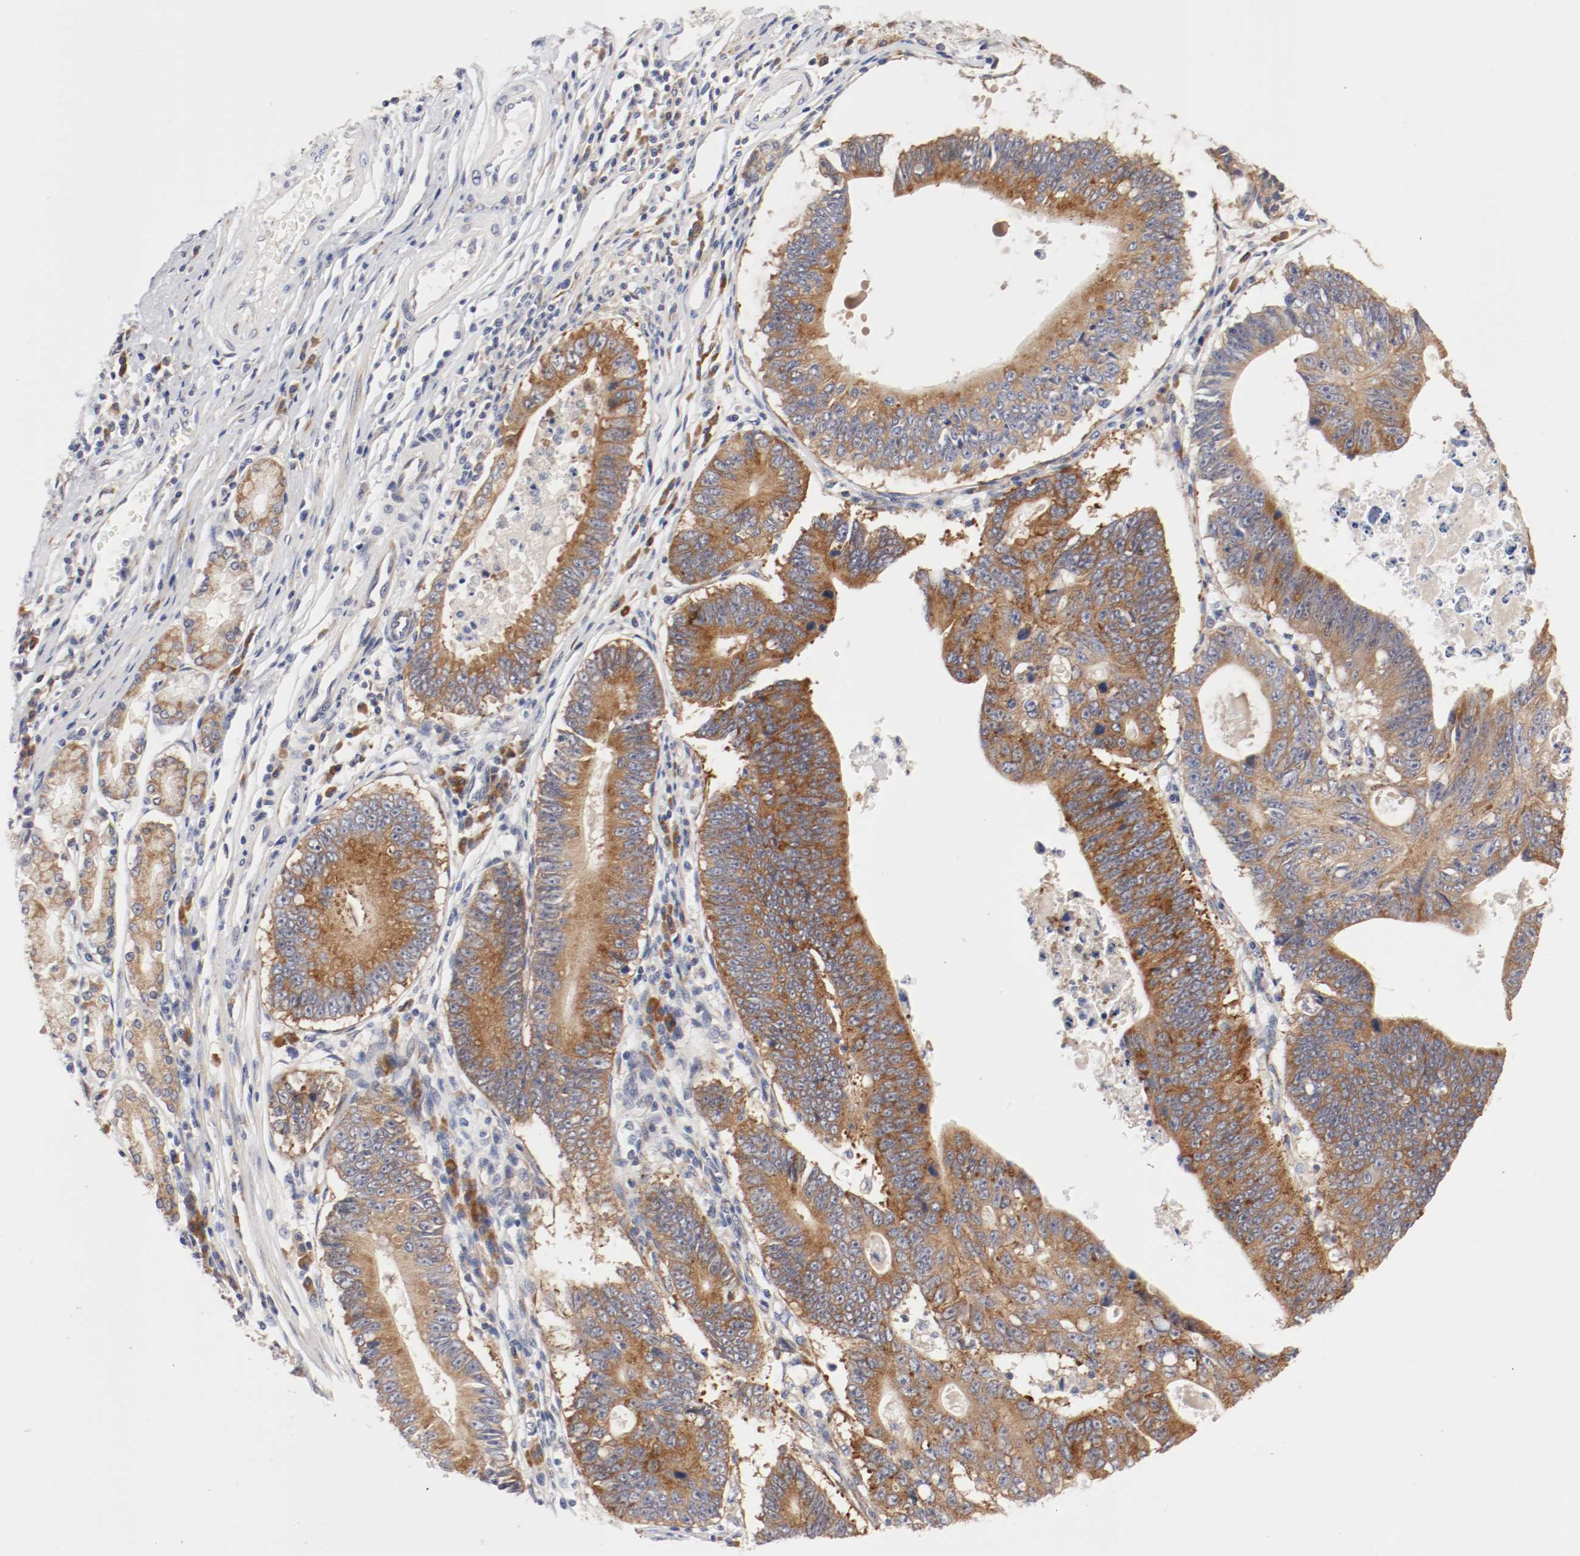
{"staining": {"intensity": "moderate", "quantity": ">75%", "location": "cytoplasmic/membranous"}, "tissue": "stomach cancer", "cell_type": "Tumor cells", "image_type": "cancer", "snomed": [{"axis": "morphology", "description": "Adenocarcinoma, NOS"}, {"axis": "topography", "description": "Stomach"}], "caption": "Immunohistochemical staining of human stomach adenocarcinoma displays medium levels of moderate cytoplasmic/membranous expression in approximately >75% of tumor cells.", "gene": "FKBP3", "patient": {"sex": "male", "age": 59}}